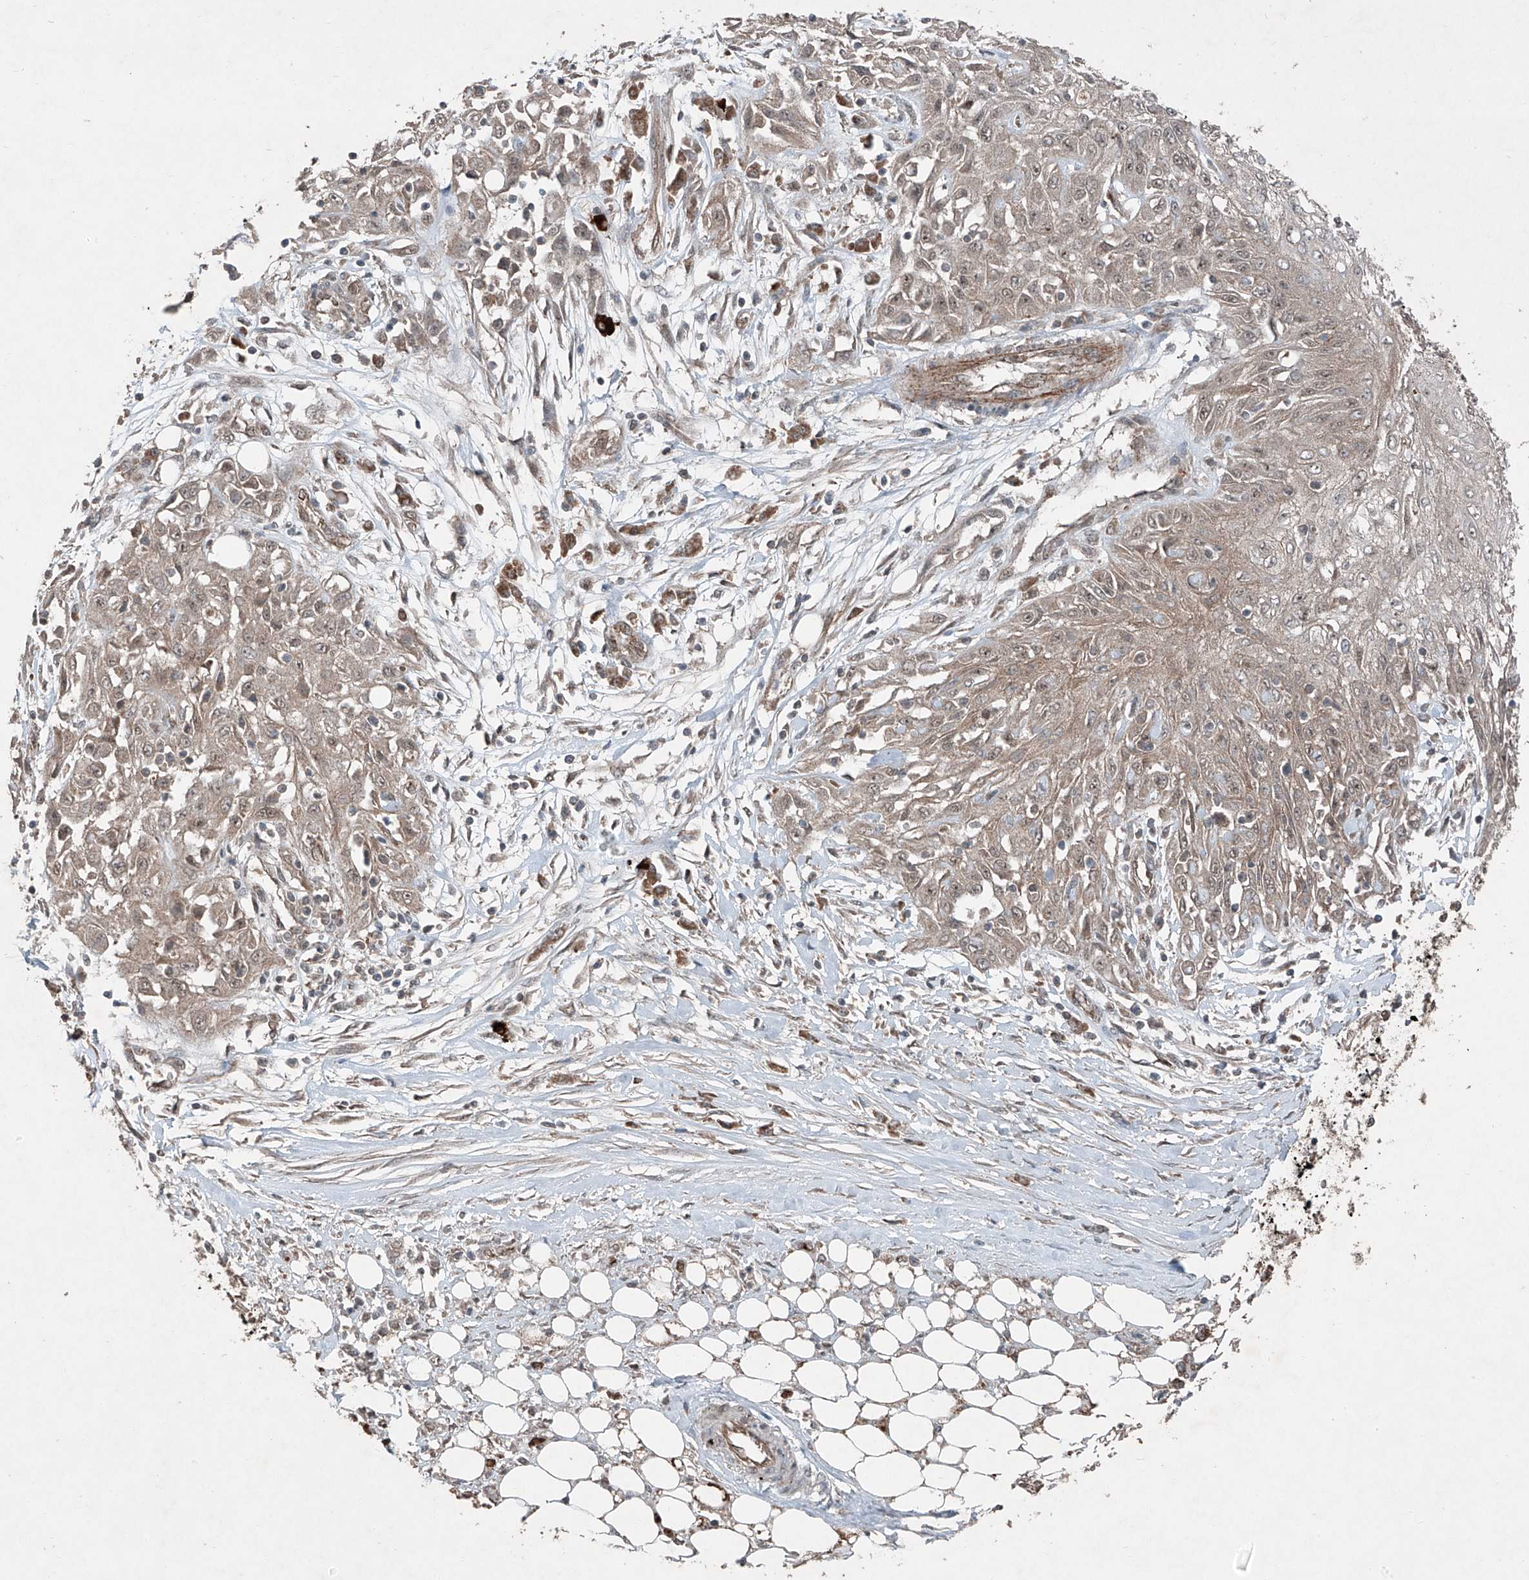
{"staining": {"intensity": "weak", "quantity": "25%-75%", "location": "cytoplasmic/membranous,nuclear"}, "tissue": "skin cancer", "cell_type": "Tumor cells", "image_type": "cancer", "snomed": [{"axis": "morphology", "description": "Squamous cell carcinoma, NOS"}, {"axis": "morphology", "description": "Squamous cell carcinoma, metastatic, NOS"}, {"axis": "topography", "description": "Skin"}, {"axis": "topography", "description": "Lymph node"}], "caption": "A photomicrograph of human skin cancer stained for a protein displays weak cytoplasmic/membranous and nuclear brown staining in tumor cells. (DAB (3,3'-diaminobenzidine) IHC, brown staining for protein, blue staining for nuclei).", "gene": "ZNF620", "patient": {"sex": "male", "age": 75}}